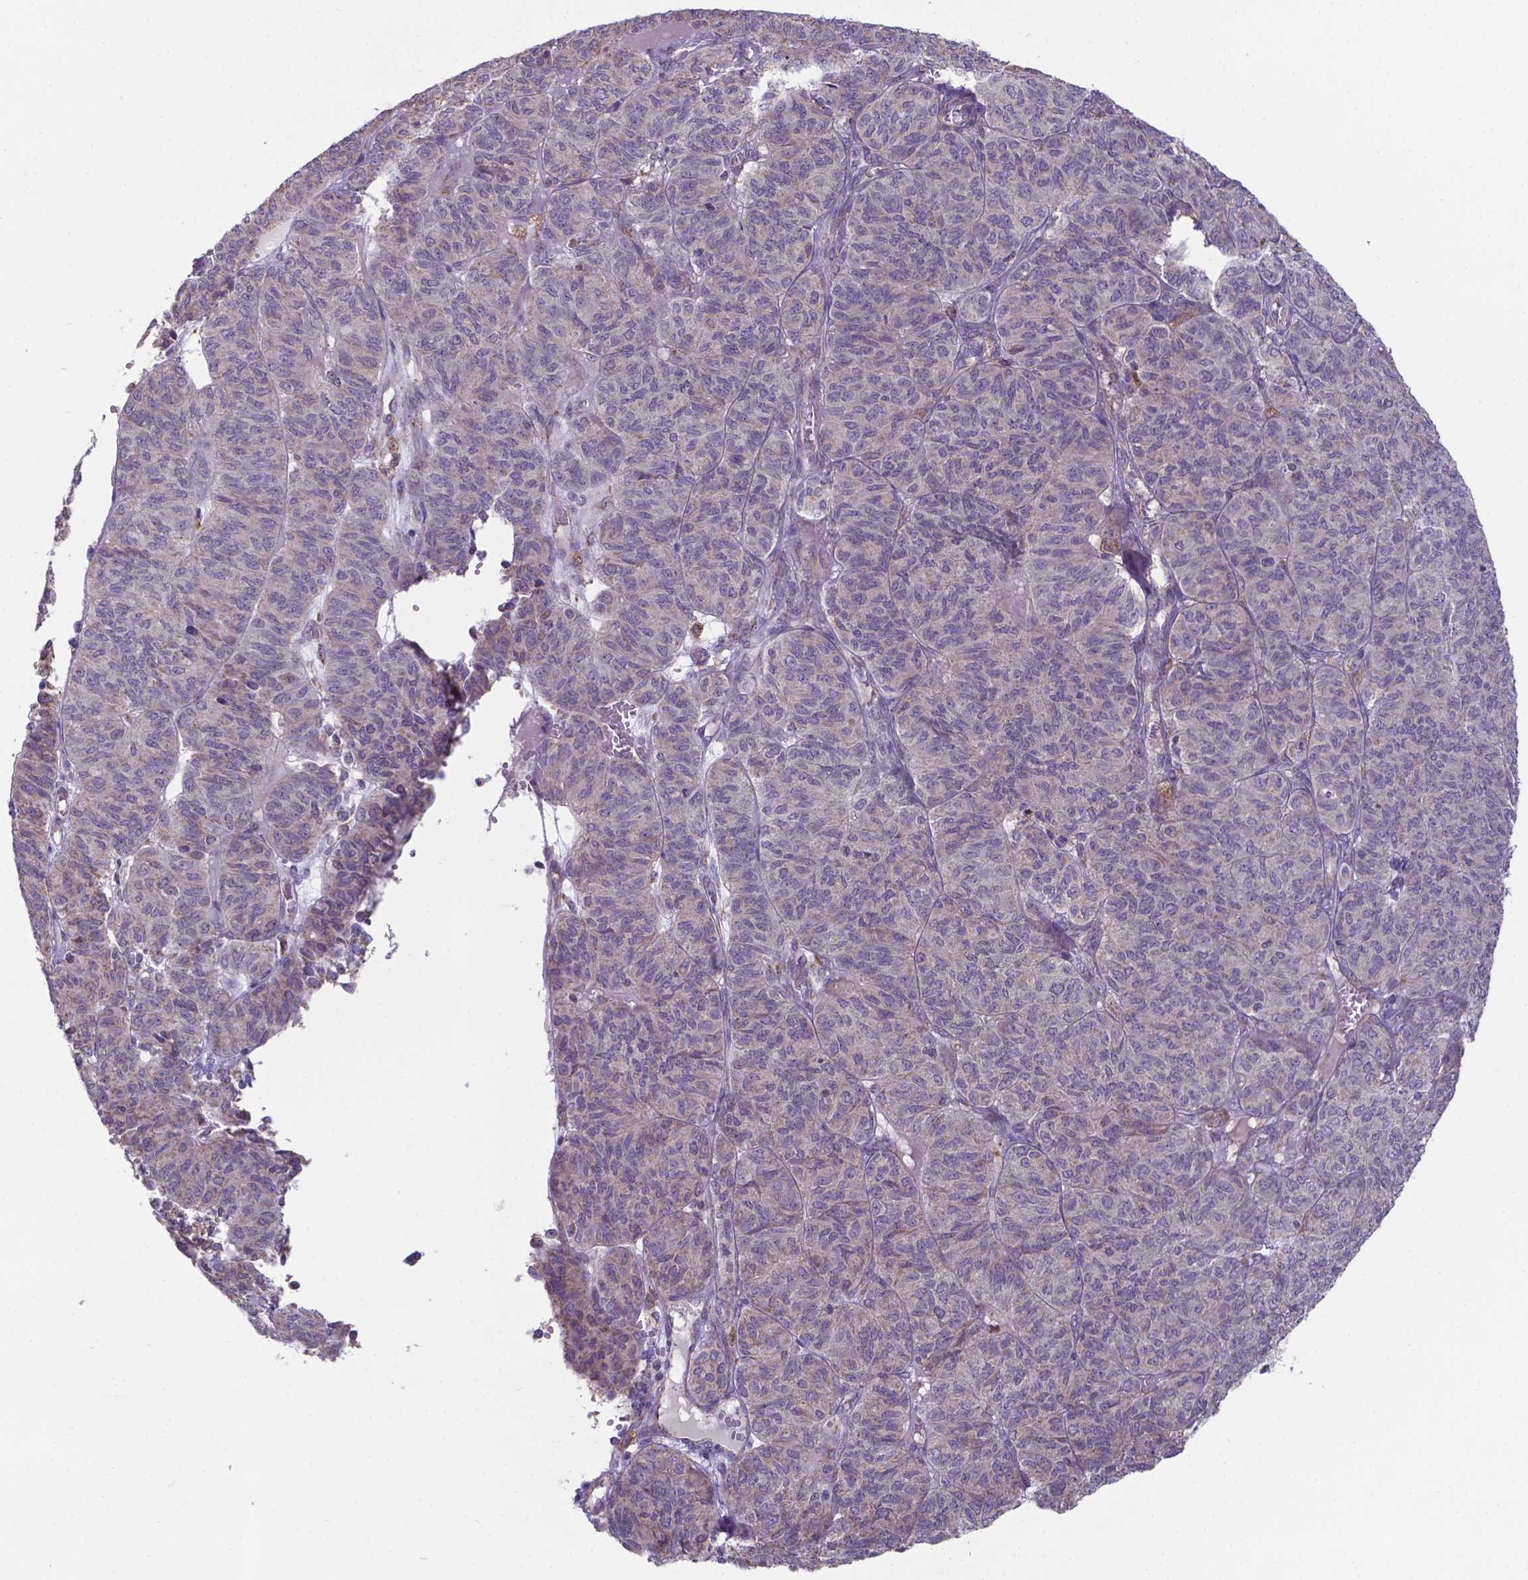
{"staining": {"intensity": "negative", "quantity": "none", "location": "none"}, "tissue": "ovarian cancer", "cell_type": "Tumor cells", "image_type": "cancer", "snomed": [{"axis": "morphology", "description": "Carcinoma, endometroid"}, {"axis": "topography", "description": "Ovary"}], "caption": "A micrograph of ovarian endometroid carcinoma stained for a protein demonstrates no brown staining in tumor cells. (Stains: DAB immunohistochemistry (IHC) with hematoxylin counter stain, Microscopy: brightfield microscopy at high magnification).", "gene": "FAM114A1", "patient": {"sex": "female", "age": 80}}